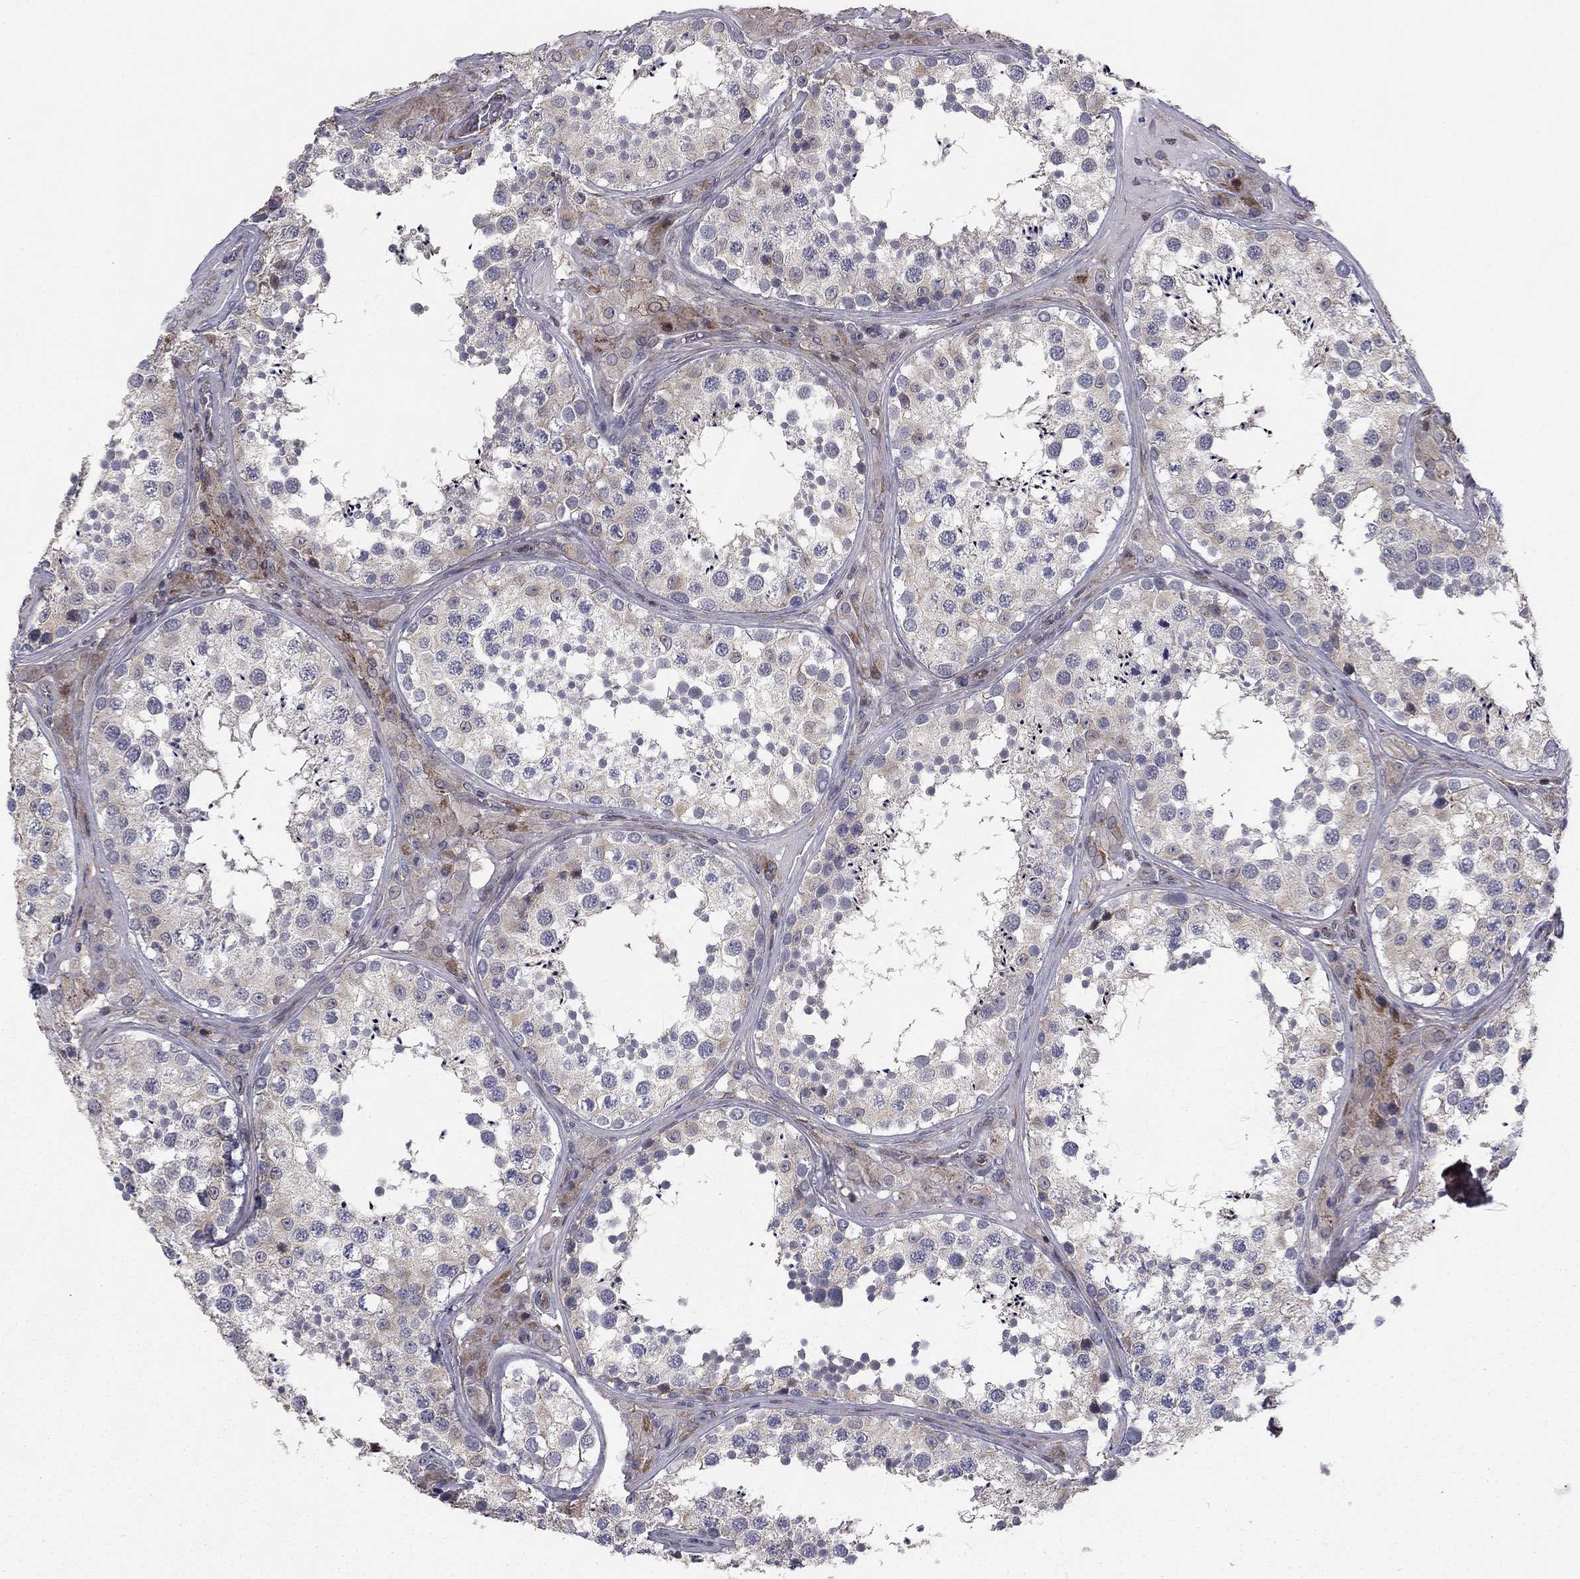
{"staining": {"intensity": "weak", "quantity": "<25%", "location": "cytoplasmic/membranous"}, "tissue": "testis", "cell_type": "Cells in seminiferous ducts", "image_type": "normal", "snomed": [{"axis": "morphology", "description": "Normal tissue, NOS"}, {"axis": "topography", "description": "Testis"}], "caption": "Cells in seminiferous ducts are negative for brown protein staining in benign testis.", "gene": "BCL11A", "patient": {"sex": "male", "age": 34}}